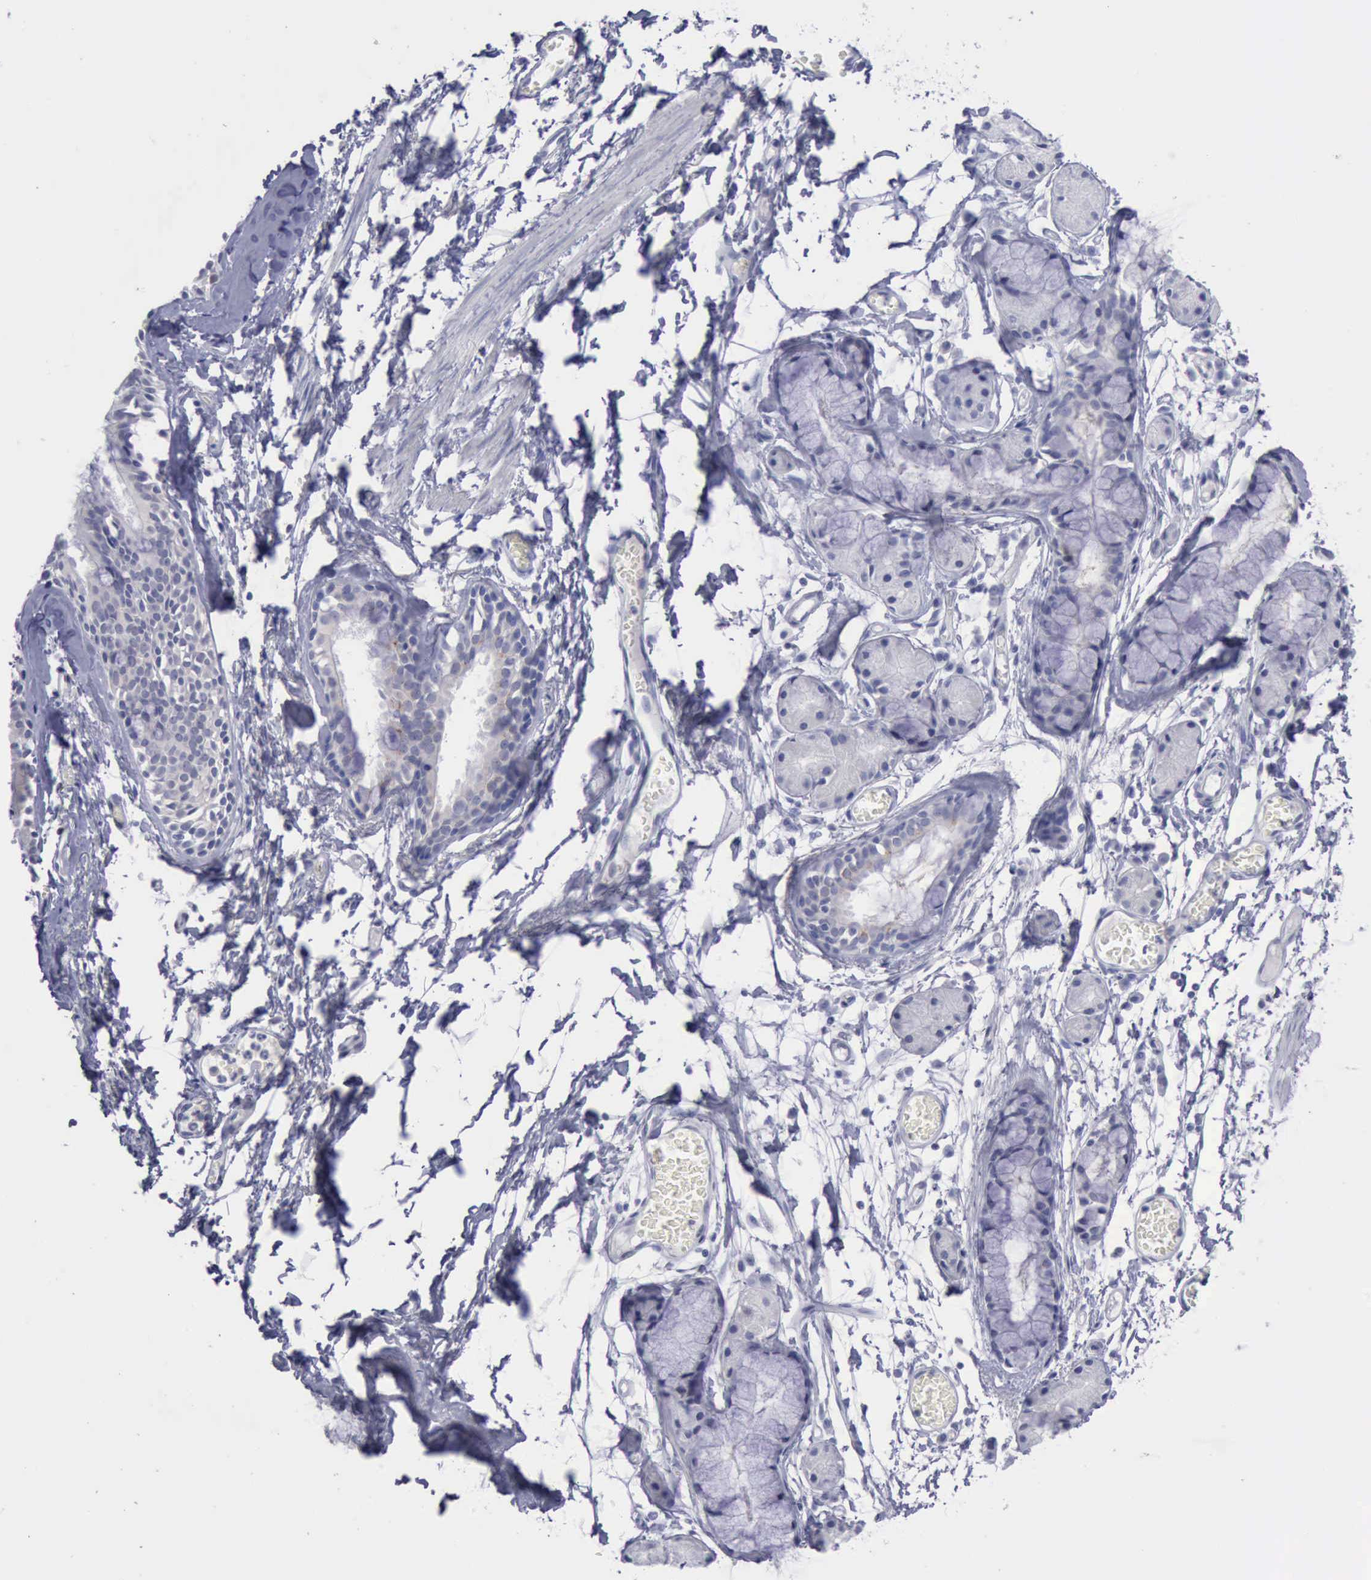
{"staining": {"intensity": "negative", "quantity": "none", "location": "none"}, "tissue": "bronchus", "cell_type": "Respiratory epithelial cells", "image_type": "normal", "snomed": [{"axis": "morphology", "description": "Normal tissue, NOS"}, {"axis": "topography", "description": "Bronchus"}, {"axis": "topography", "description": "Lung"}], "caption": "This is a micrograph of immunohistochemistry (IHC) staining of normal bronchus, which shows no positivity in respiratory epithelial cells. (Brightfield microscopy of DAB (3,3'-diaminobenzidine) immunohistochemistry (IHC) at high magnification).", "gene": "SATB2", "patient": {"sex": "female", "age": 56}}